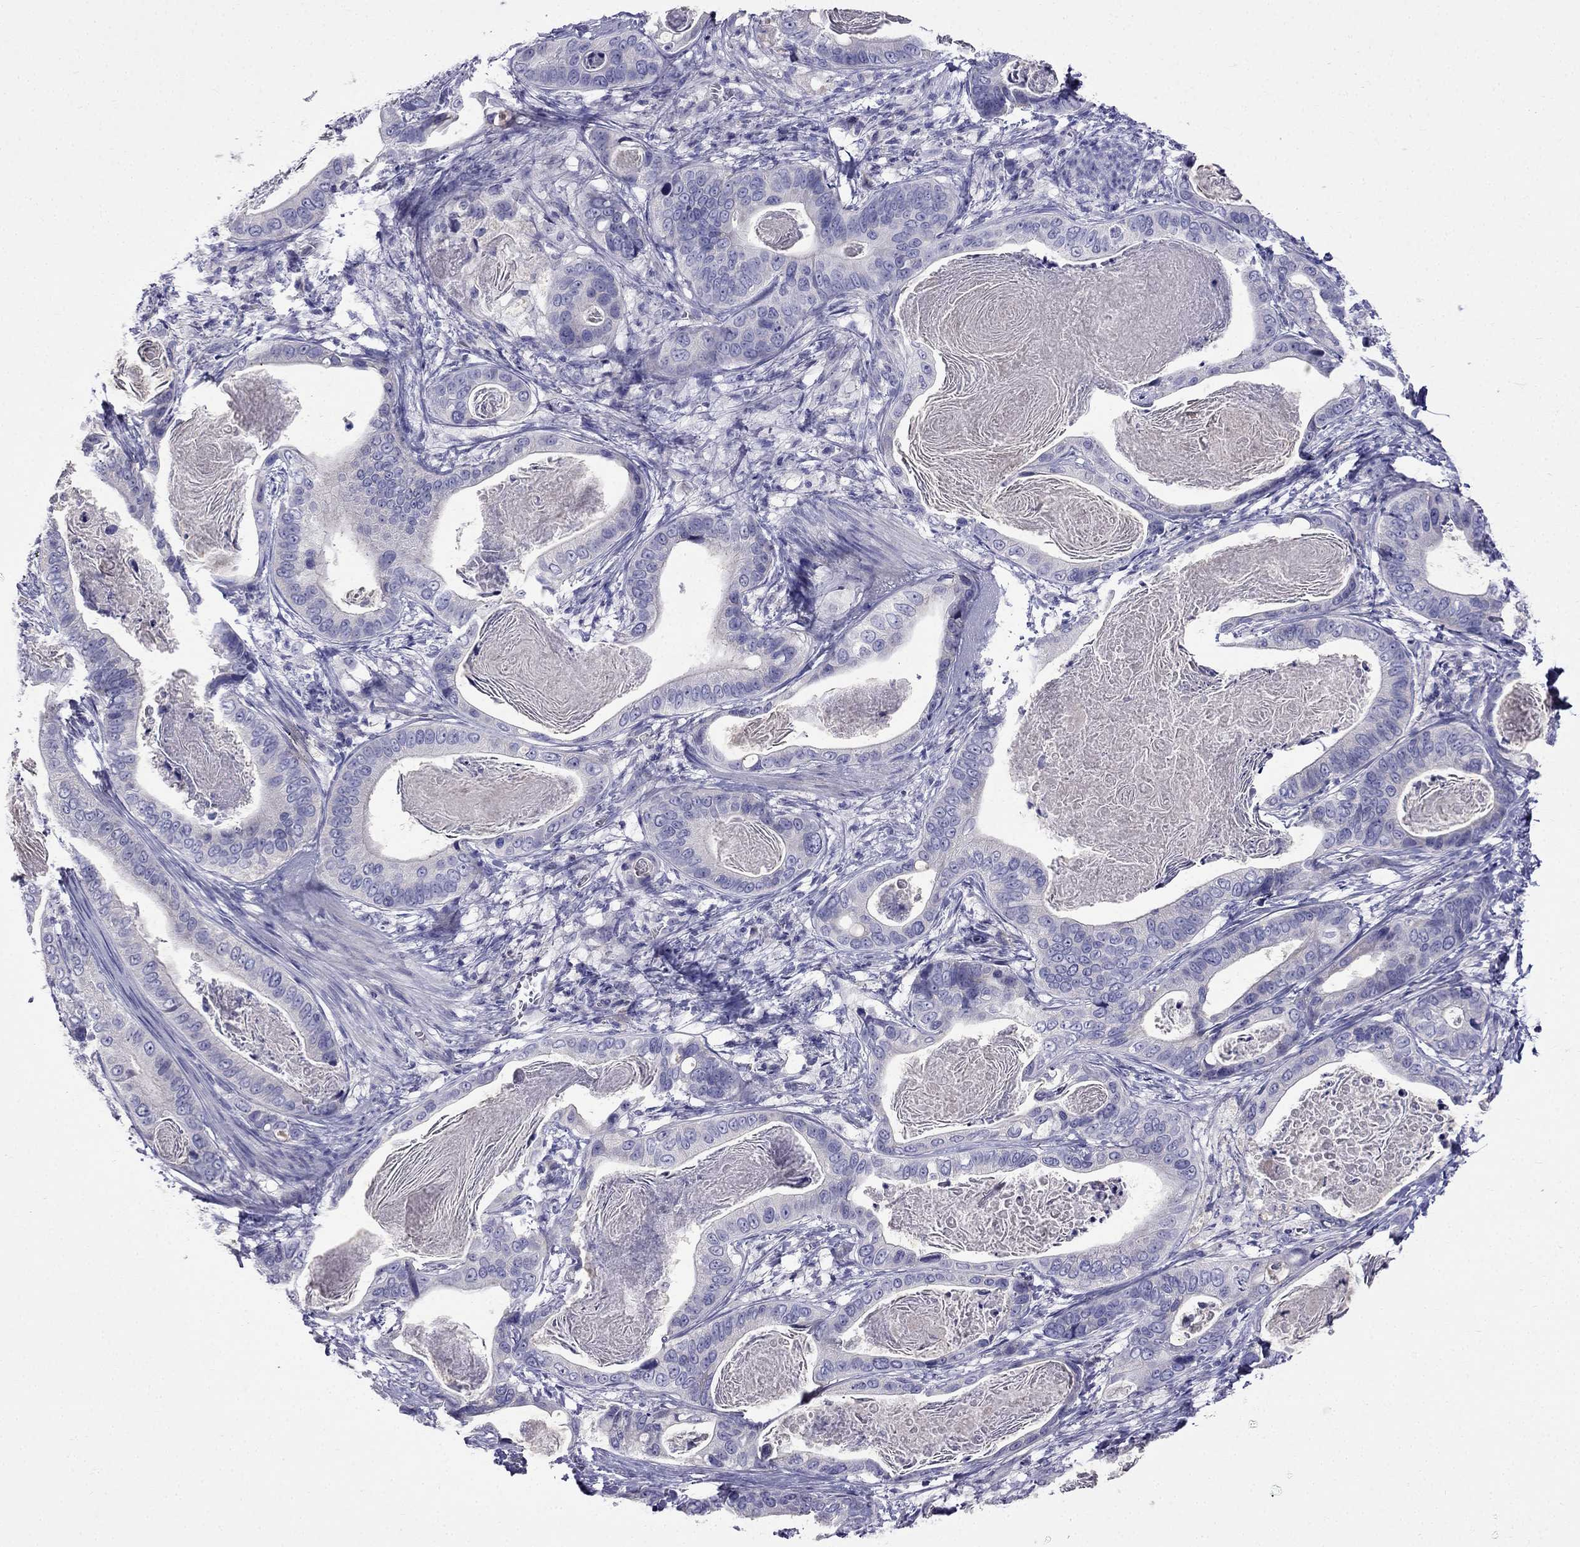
{"staining": {"intensity": "negative", "quantity": "none", "location": "none"}, "tissue": "stomach cancer", "cell_type": "Tumor cells", "image_type": "cancer", "snomed": [{"axis": "morphology", "description": "Adenocarcinoma, NOS"}, {"axis": "topography", "description": "Stomach"}], "caption": "The micrograph reveals no staining of tumor cells in stomach cancer (adenocarcinoma).", "gene": "PATE1", "patient": {"sex": "male", "age": 84}}